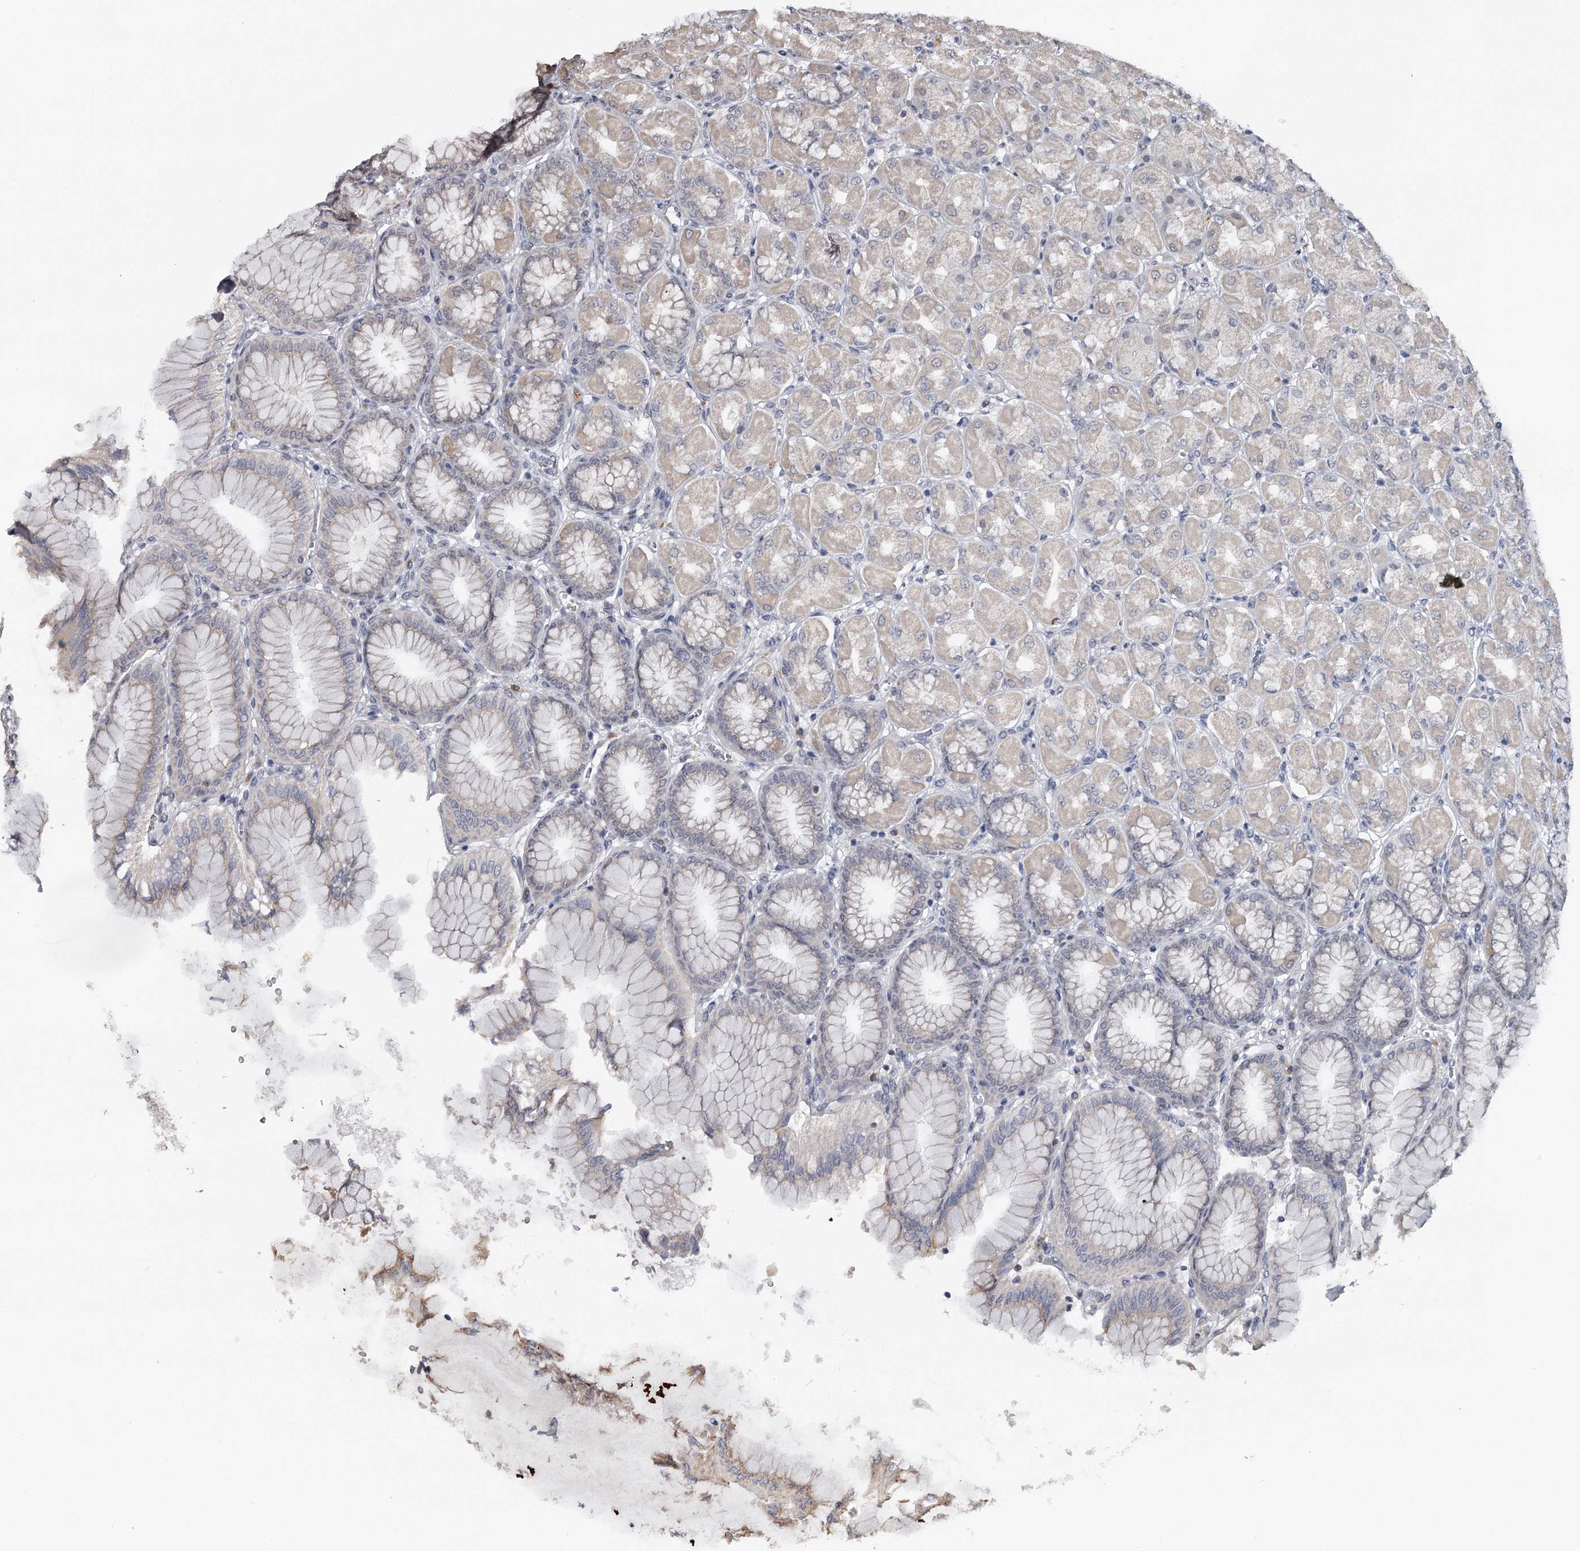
{"staining": {"intensity": "weak", "quantity": "25%-75%", "location": "cytoplasmic/membranous,nuclear"}, "tissue": "stomach", "cell_type": "Glandular cells", "image_type": "normal", "snomed": [{"axis": "morphology", "description": "Normal tissue, NOS"}, {"axis": "topography", "description": "Stomach, upper"}], "caption": "Stomach stained with a brown dye displays weak cytoplasmic/membranous,nuclear positive positivity in approximately 25%-75% of glandular cells.", "gene": "GTSF1", "patient": {"sex": "female", "age": 56}}